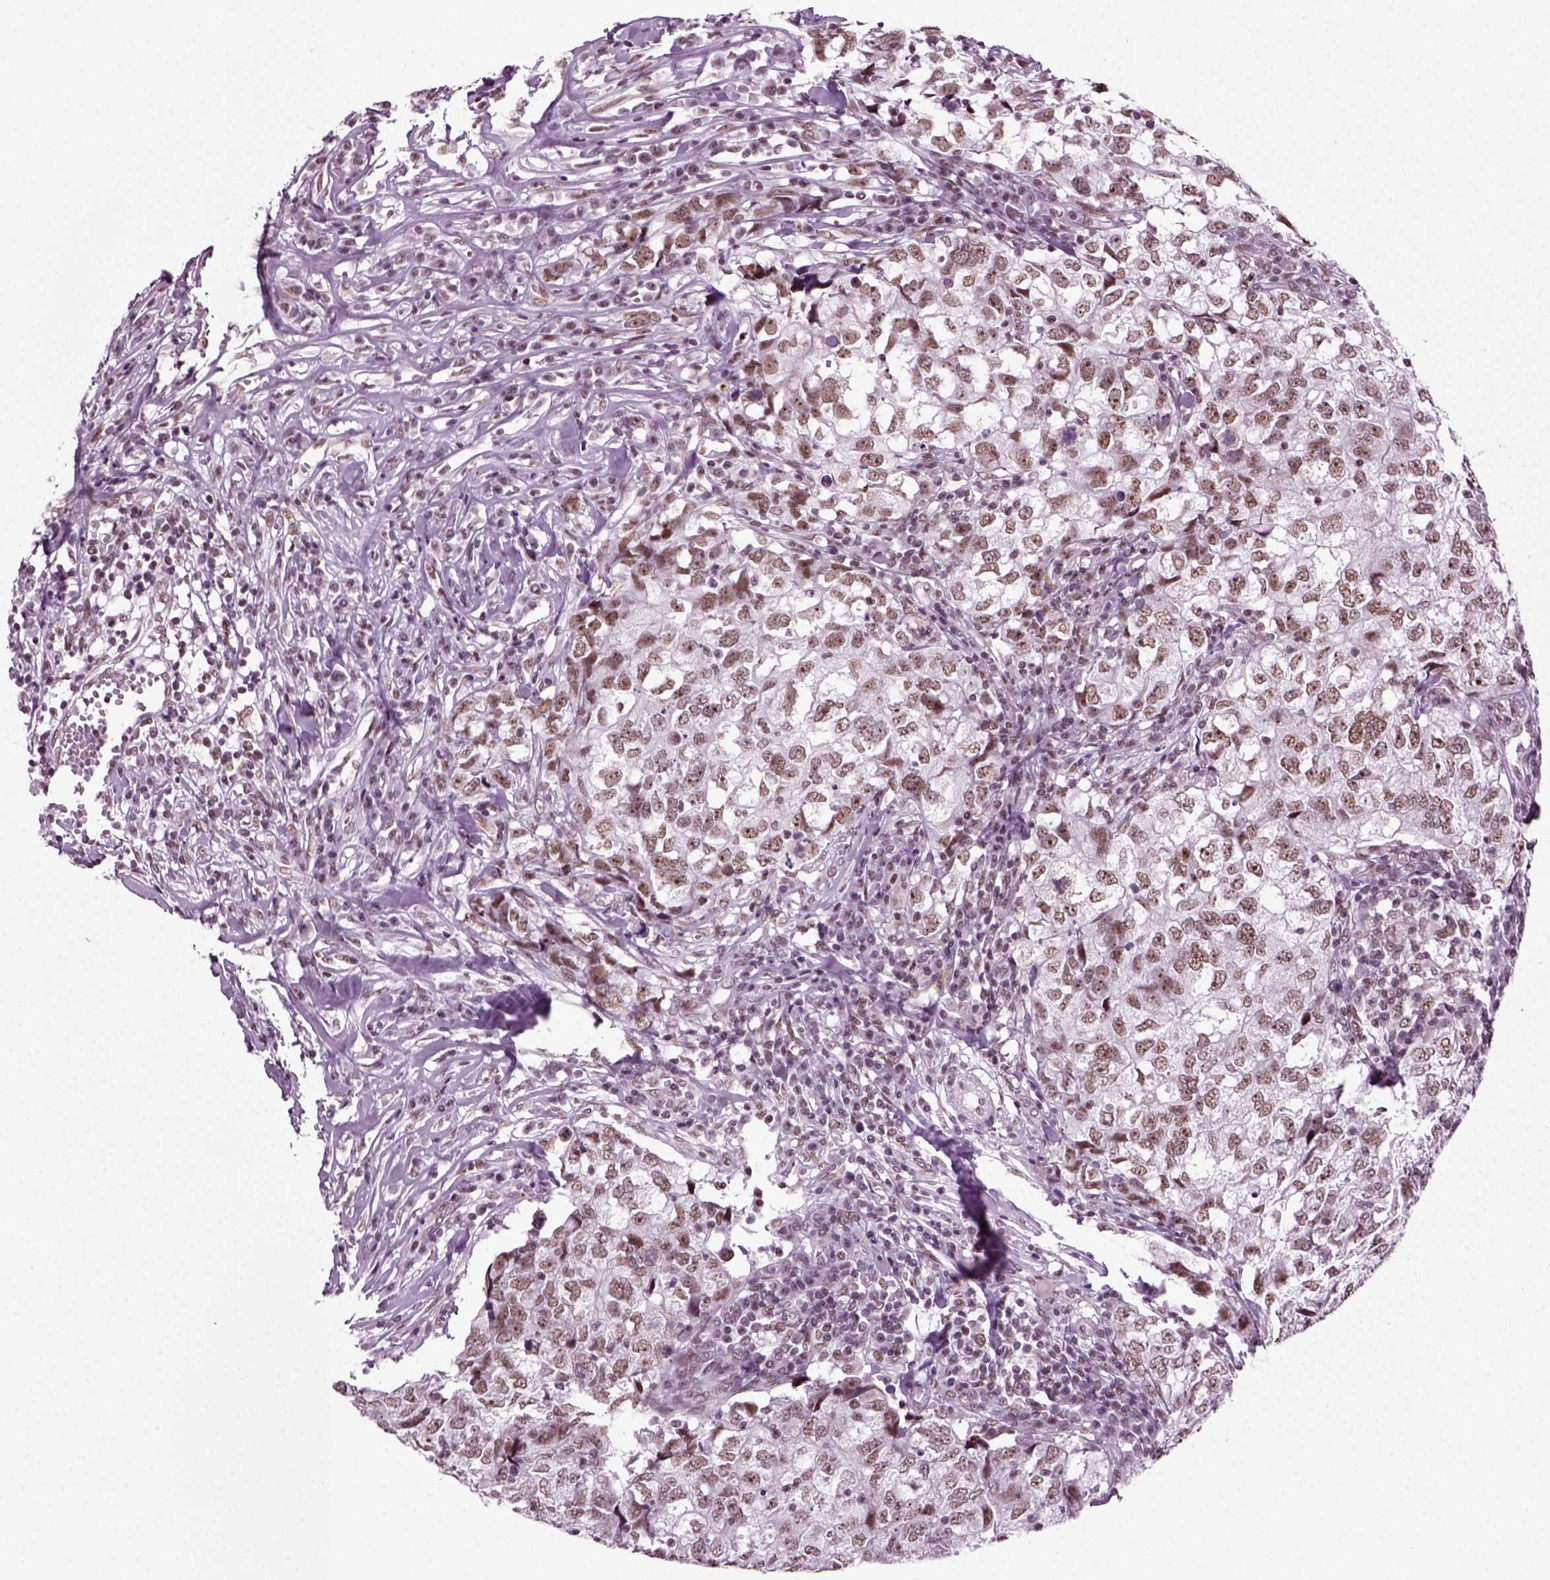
{"staining": {"intensity": "weak", "quantity": ">75%", "location": "nuclear"}, "tissue": "breast cancer", "cell_type": "Tumor cells", "image_type": "cancer", "snomed": [{"axis": "morphology", "description": "Duct carcinoma"}, {"axis": "topography", "description": "Breast"}], "caption": "Immunohistochemical staining of breast cancer demonstrates weak nuclear protein staining in about >75% of tumor cells. (DAB = brown stain, brightfield microscopy at high magnification).", "gene": "RCOR3", "patient": {"sex": "female", "age": 30}}